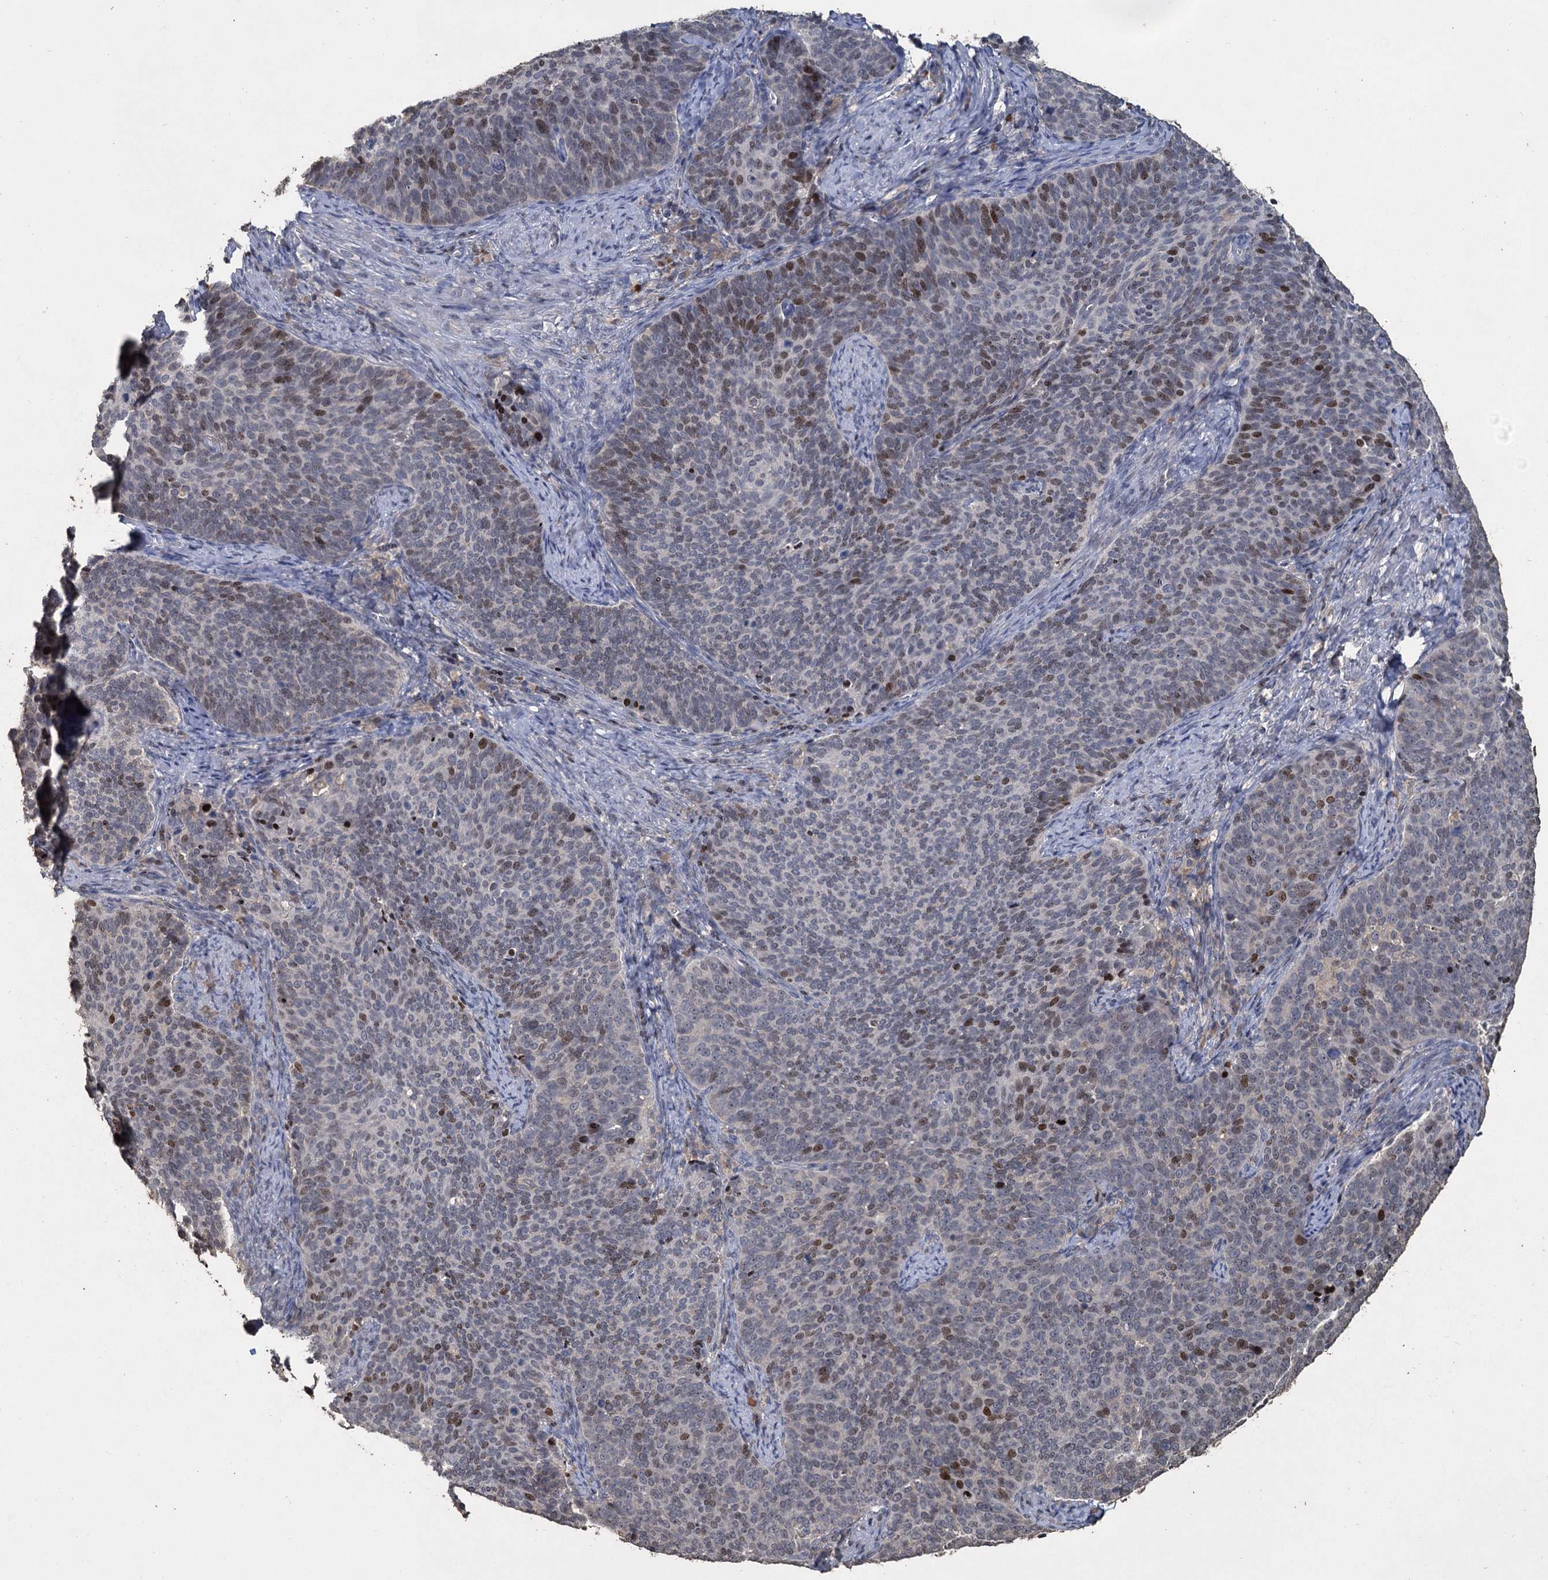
{"staining": {"intensity": "moderate", "quantity": "<25%", "location": "nuclear"}, "tissue": "cervical cancer", "cell_type": "Tumor cells", "image_type": "cancer", "snomed": [{"axis": "morphology", "description": "Normal tissue, NOS"}, {"axis": "morphology", "description": "Squamous cell carcinoma, NOS"}, {"axis": "topography", "description": "Cervix"}], "caption": "The image shows staining of cervical cancer, revealing moderate nuclear protein expression (brown color) within tumor cells. (DAB (3,3'-diaminobenzidine) IHC, brown staining for protein, blue staining for nuclei).", "gene": "CCDC61", "patient": {"sex": "female", "age": 39}}